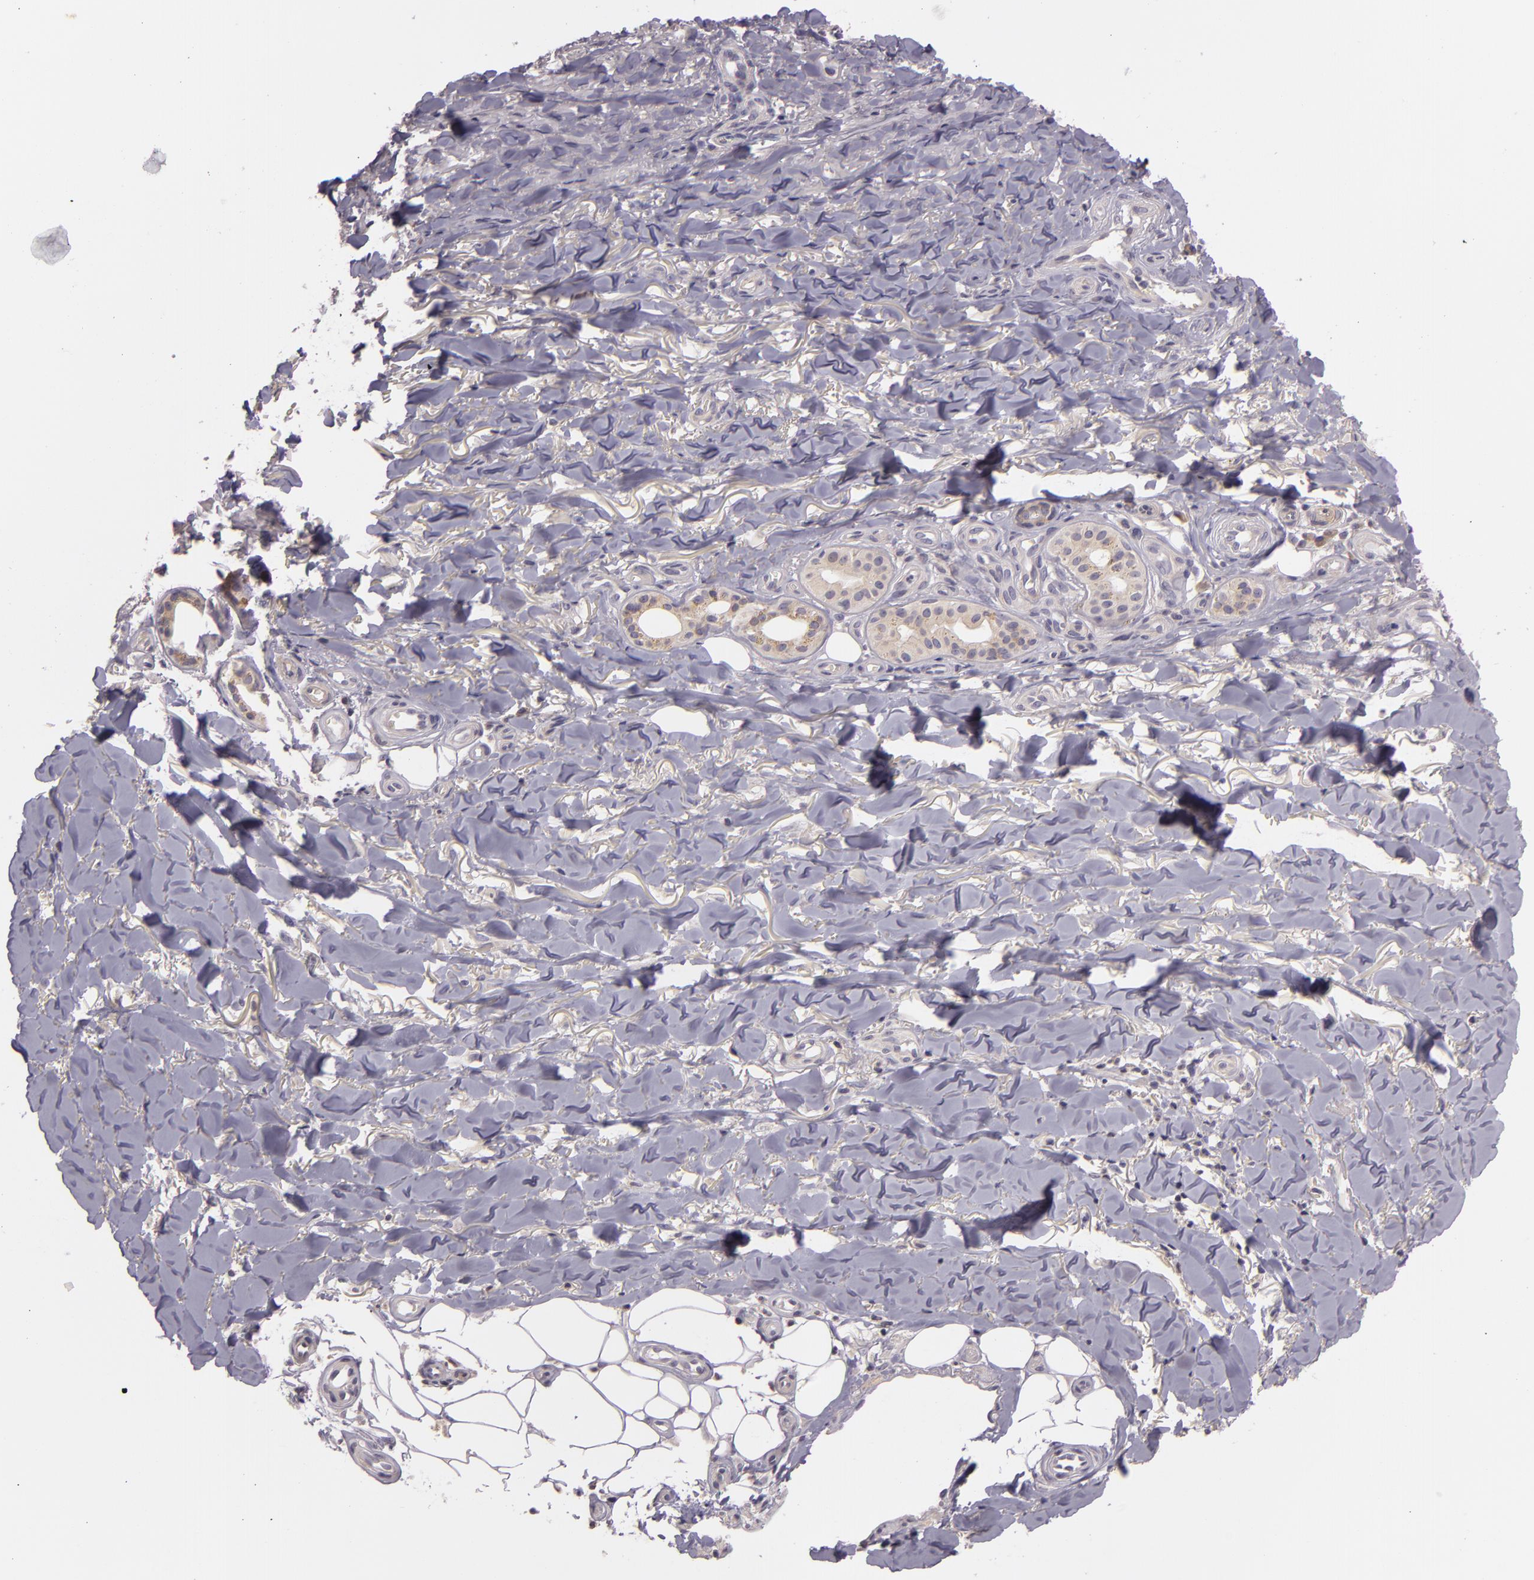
{"staining": {"intensity": "weak", "quantity": "<25%", "location": "cytoplasmic/membranous"}, "tissue": "skin cancer", "cell_type": "Tumor cells", "image_type": "cancer", "snomed": [{"axis": "morphology", "description": "Basal cell carcinoma"}, {"axis": "topography", "description": "Skin"}], "caption": "A micrograph of skin cancer (basal cell carcinoma) stained for a protein shows no brown staining in tumor cells. (Stains: DAB (3,3'-diaminobenzidine) immunohistochemistry with hematoxylin counter stain, Microscopy: brightfield microscopy at high magnification).", "gene": "RALGAPA1", "patient": {"sex": "male", "age": 81}}